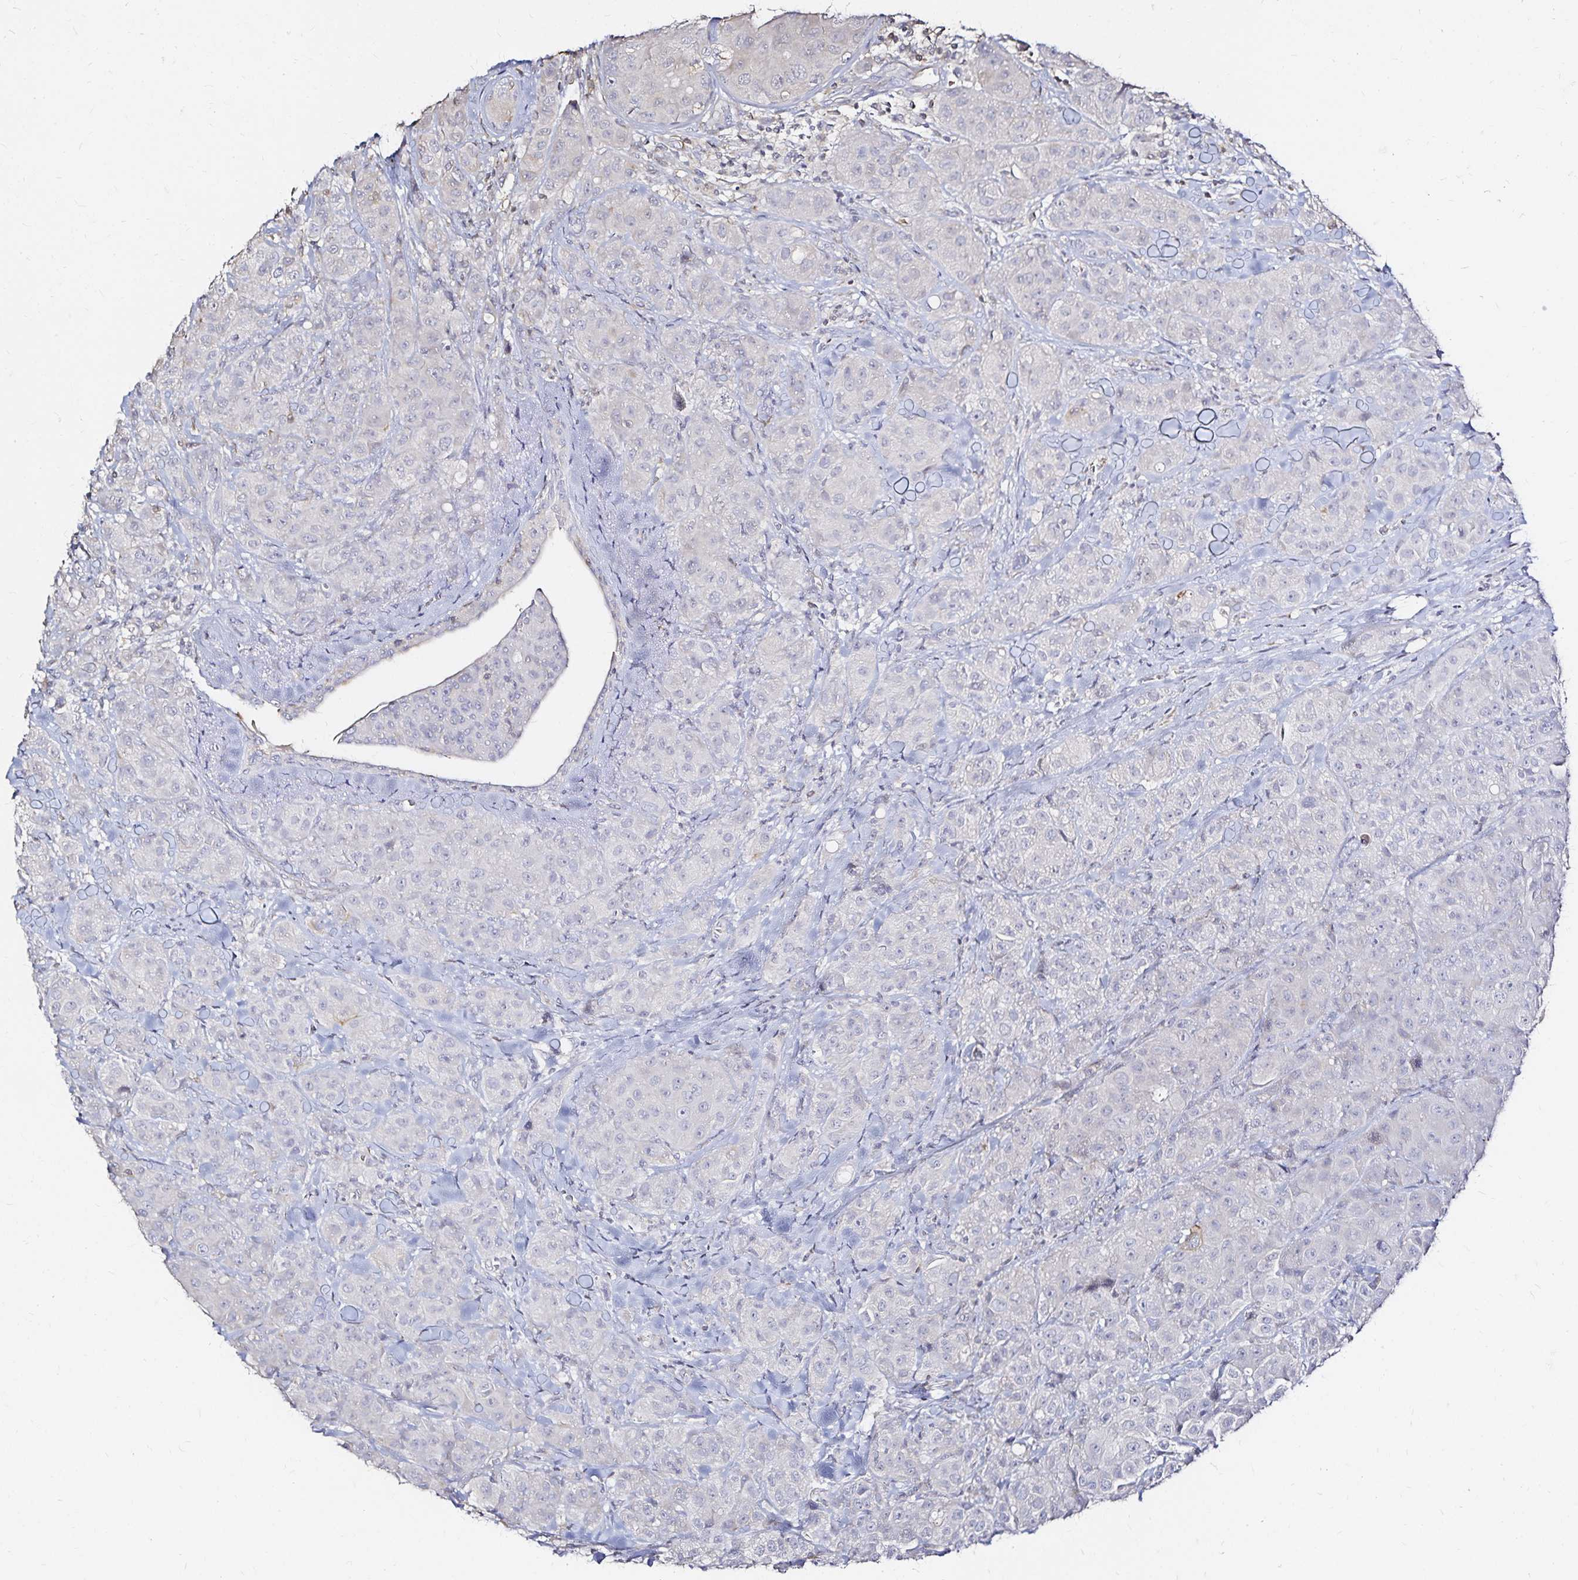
{"staining": {"intensity": "negative", "quantity": "none", "location": "none"}, "tissue": "breast cancer", "cell_type": "Tumor cells", "image_type": "cancer", "snomed": [{"axis": "morphology", "description": "Normal tissue, NOS"}, {"axis": "morphology", "description": "Duct carcinoma"}, {"axis": "topography", "description": "Breast"}], "caption": "High power microscopy histopathology image of an IHC micrograph of invasive ductal carcinoma (breast), revealing no significant positivity in tumor cells.", "gene": "SLC5A1", "patient": {"sex": "female", "age": 43}}